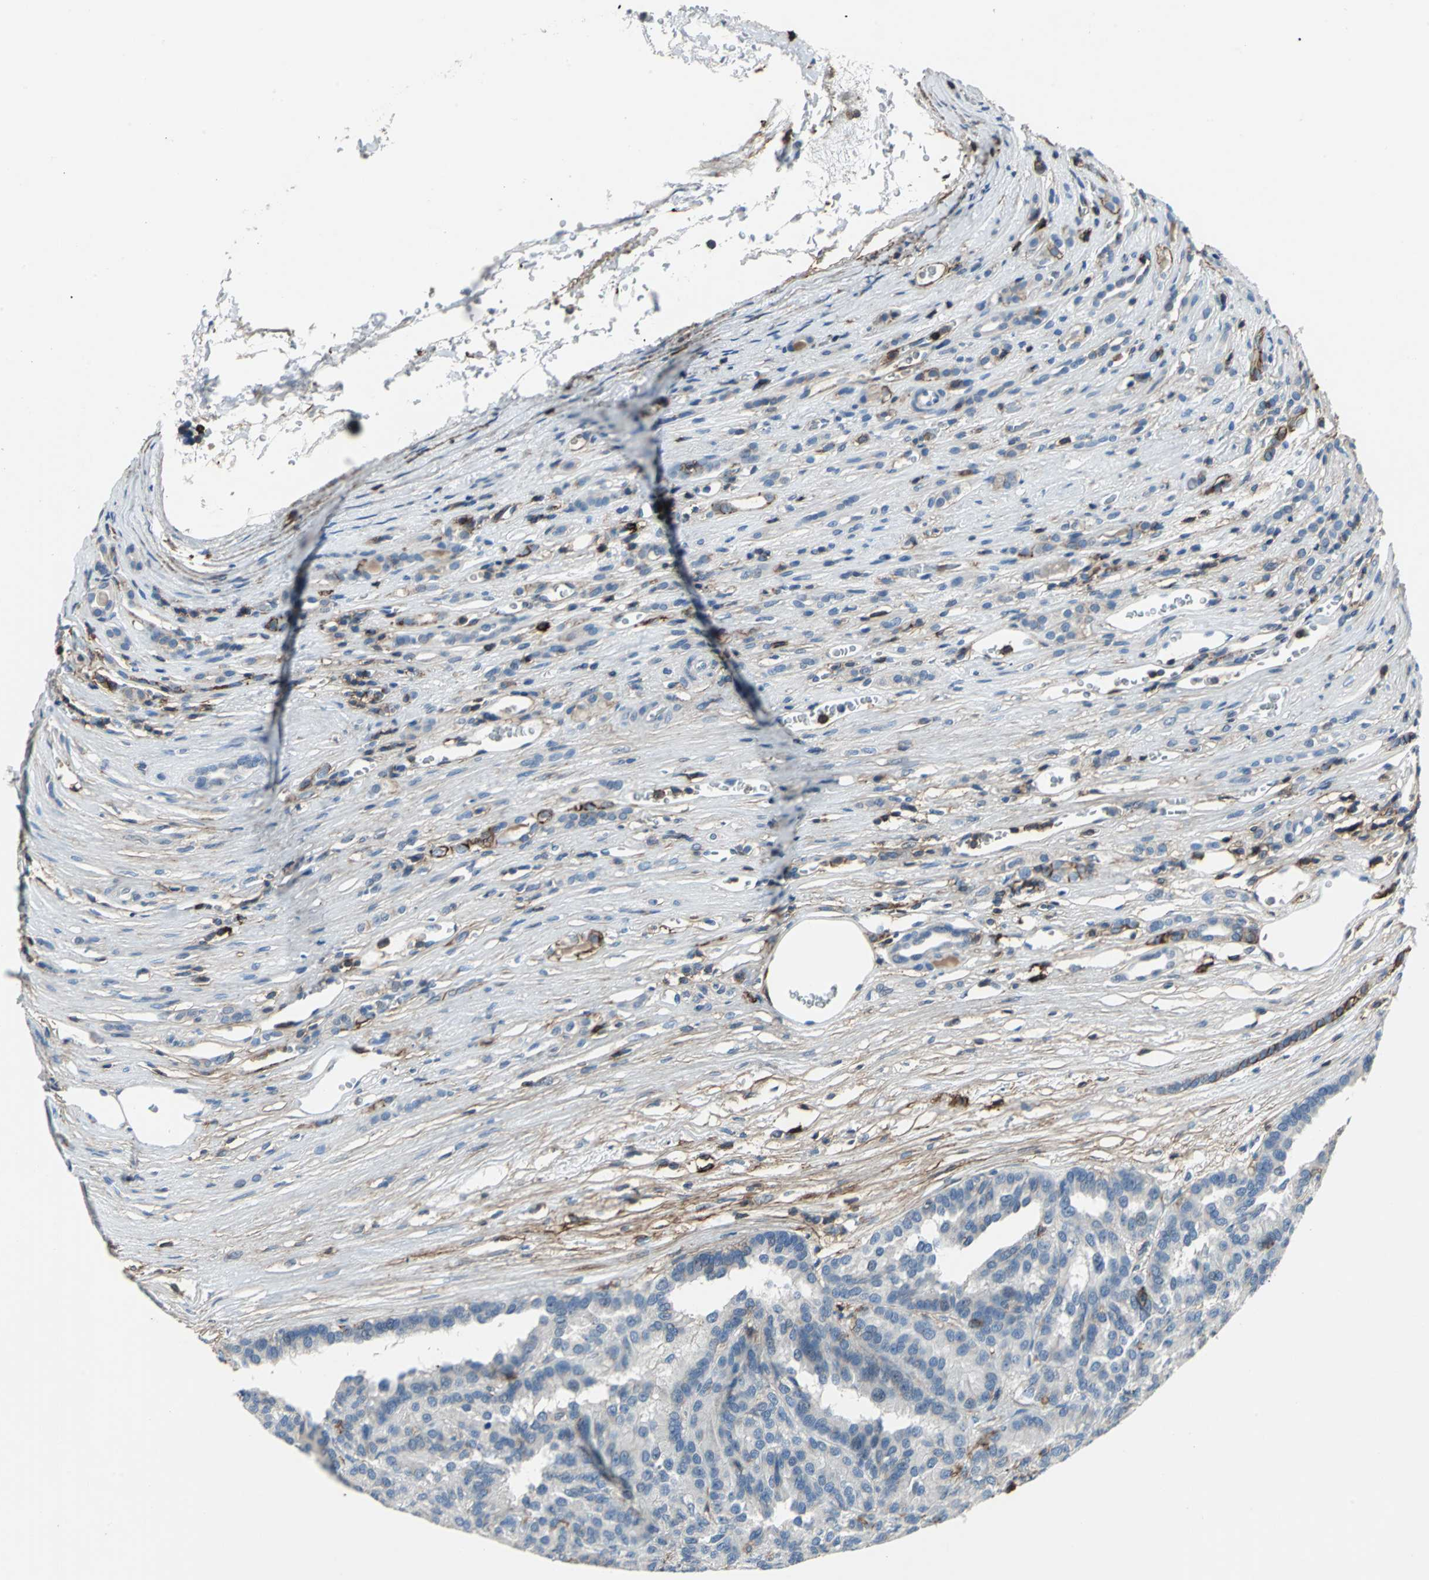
{"staining": {"intensity": "negative", "quantity": "none", "location": "none"}, "tissue": "renal cancer", "cell_type": "Tumor cells", "image_type": "cancer", "snomed": [{"axis": "morphology", "description": "Adenocarcinoma, NOS"}, {"axis": "topography", "description": "Kidney"}], "caption": "This is an IHC image of renal cancer. There is no expression in tumor cells.", "gene": "CD44", "patient": {"sex": "male", "age": 46}}